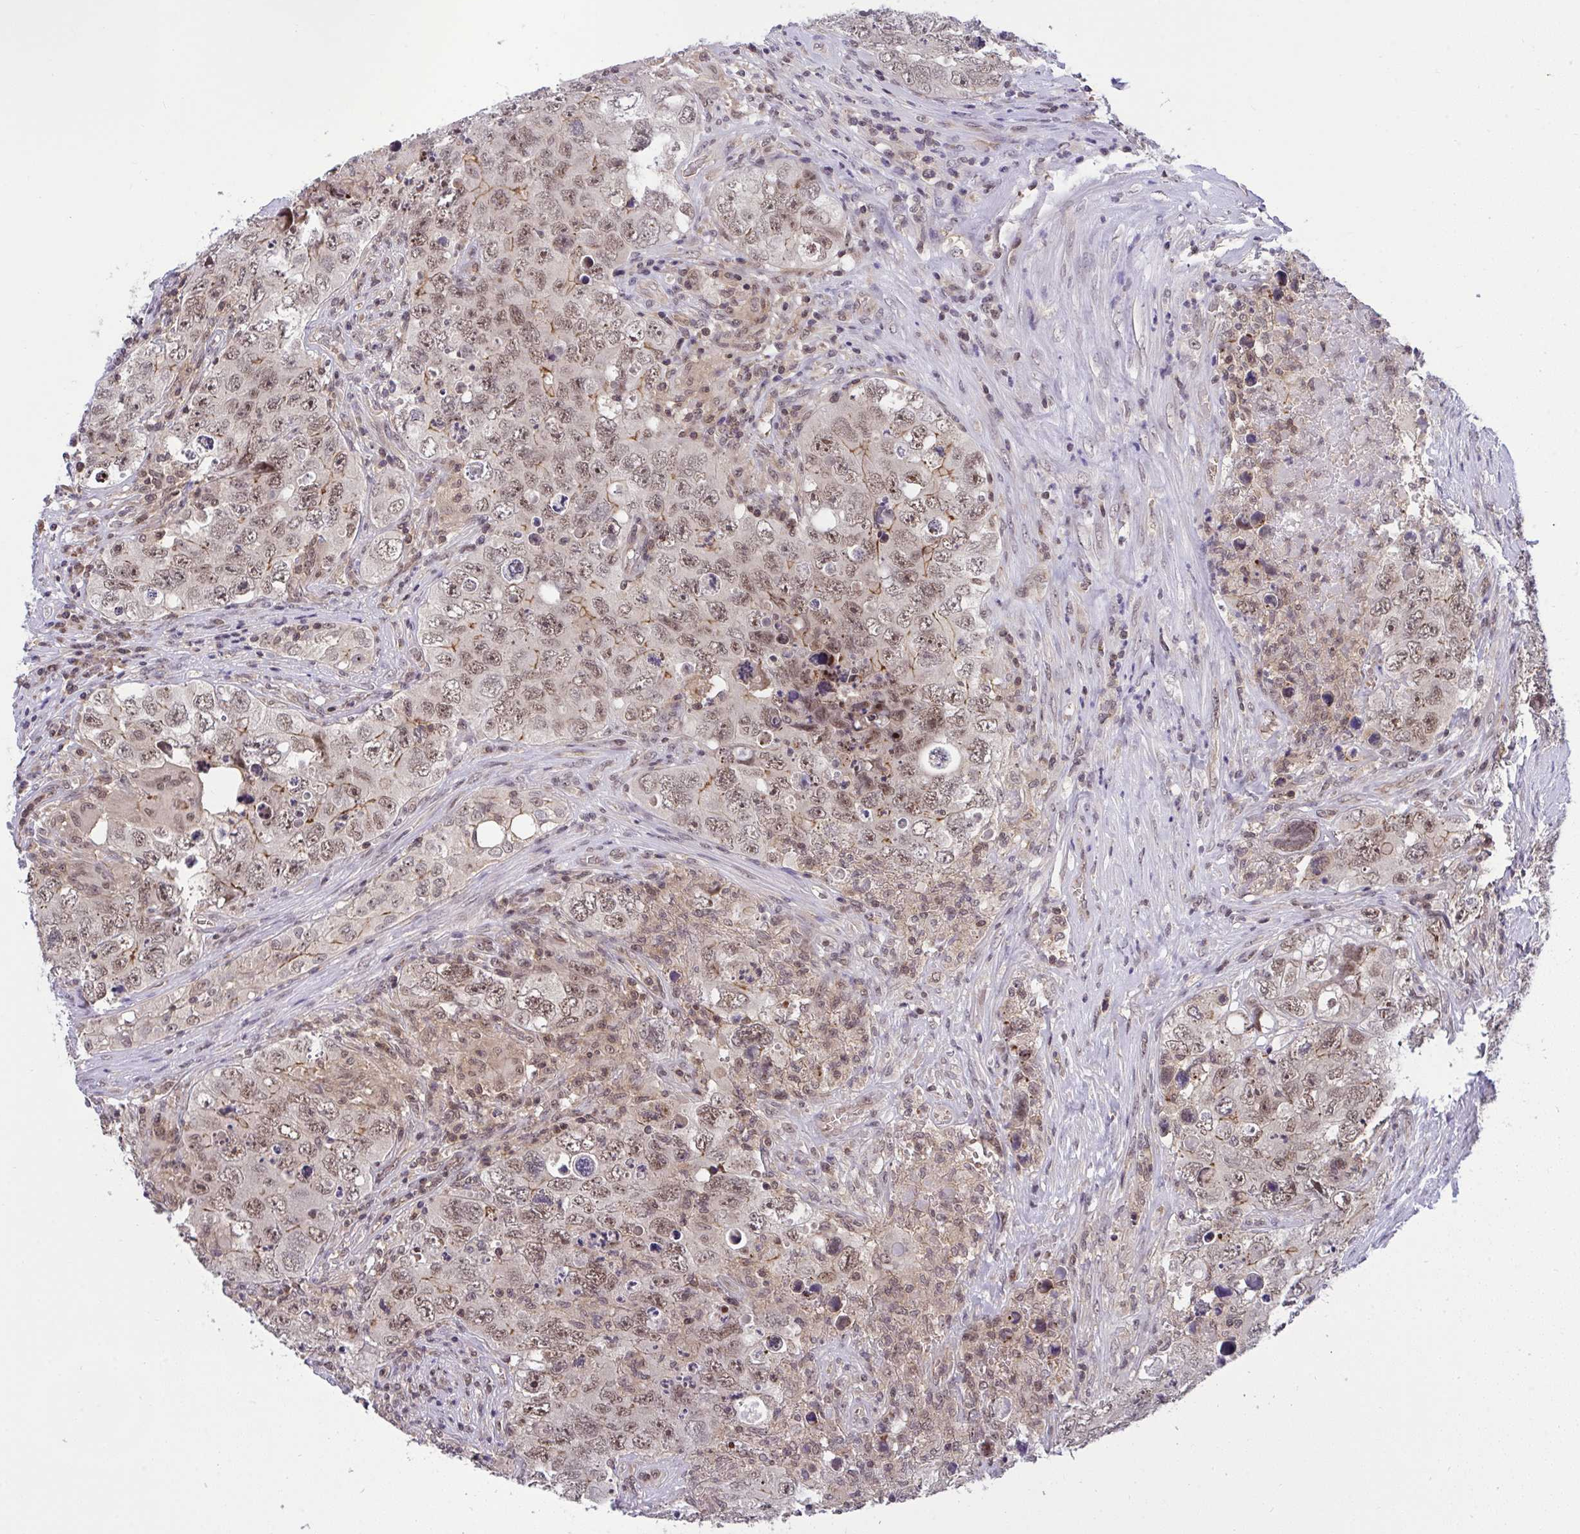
{"staining": {"intensity": "weak", "quantity": ">75%", "location": "cytoplasmic/membranous,nuclear"}, "tissue": "testis cancer", "cell_type": "Tumor cells", "image_type": "cancer", "snomed": [{"axis": "morphology", "description": "Seminoma, NOS"}, {"axis": "morphology", "description": "Carcinoma, Embryonal, NOS"}, {"axis": "topography", "description": "Testis"}], "caption": "High-magnification brightfield microscopy of testis seminoma stained with DAB (brown) and counterstained with hematoxylin (blue). tumor cells exhibit weak cytoplasmic/membranous and nuclear staining is present in approximately>75% of cells.", "gene": "PPP1CA", "patient": {"sex": "male", "age": 43}}